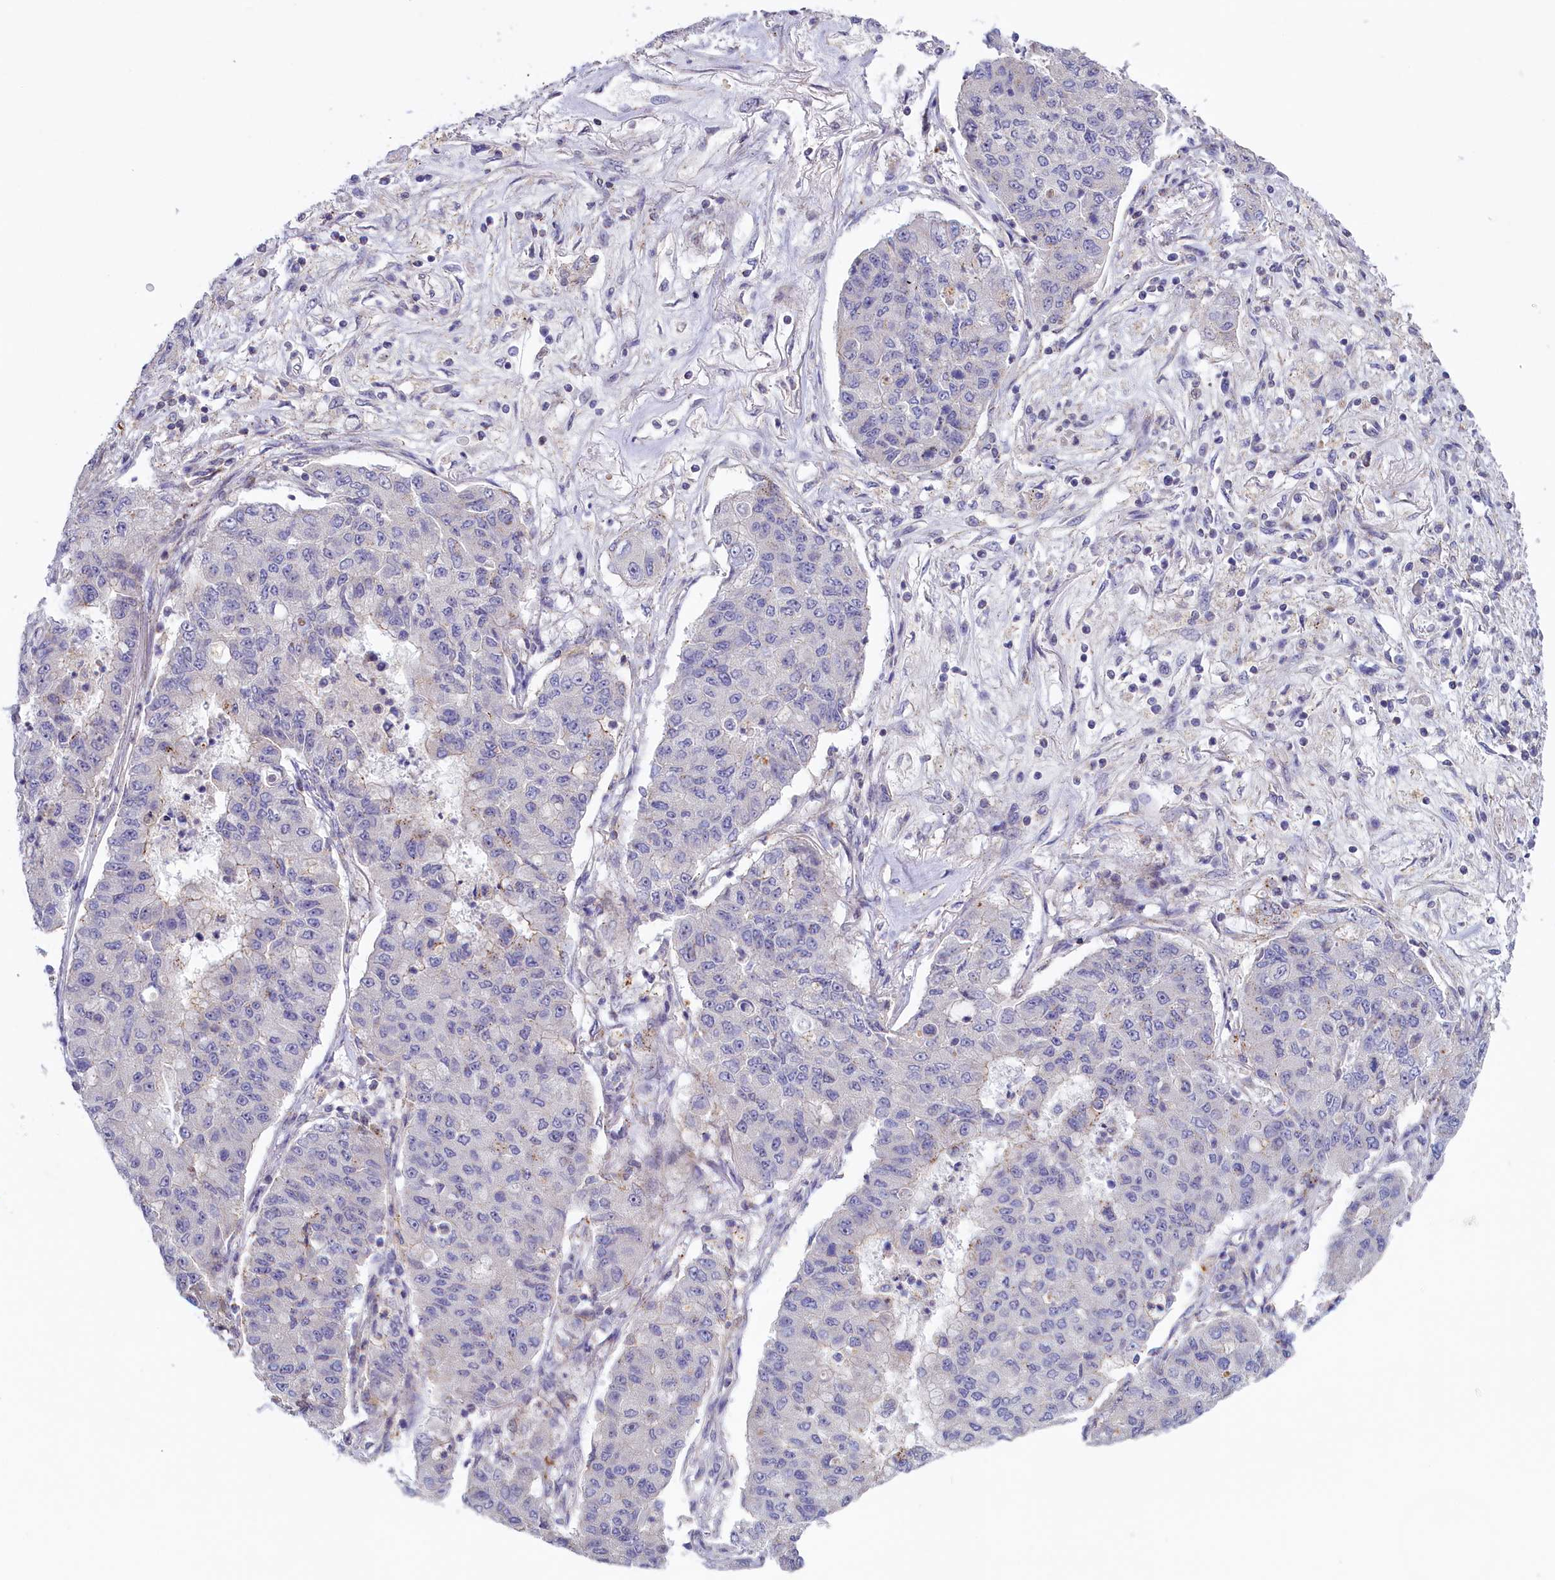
{"staining": {"intensity": "negative", "quantity": "none", "location": "none"}, "tissue": "lung cancer", "cell_type": "Tumor cells", "image_type": "cancer", "snomed": [{"axis": "morphology", "description": "Squamous cell carcinoma, NOS"}, {"axis": "topography", "description": "Lung"}], "caption": "IHC photomicrograph of neoplastic tissue: human lung squamous cell carcinoma stained with DAB exhibits no significant protein expression in tumor cells.", "gene": "HYKK", "patient": {"sex": "male", "age": 74}}